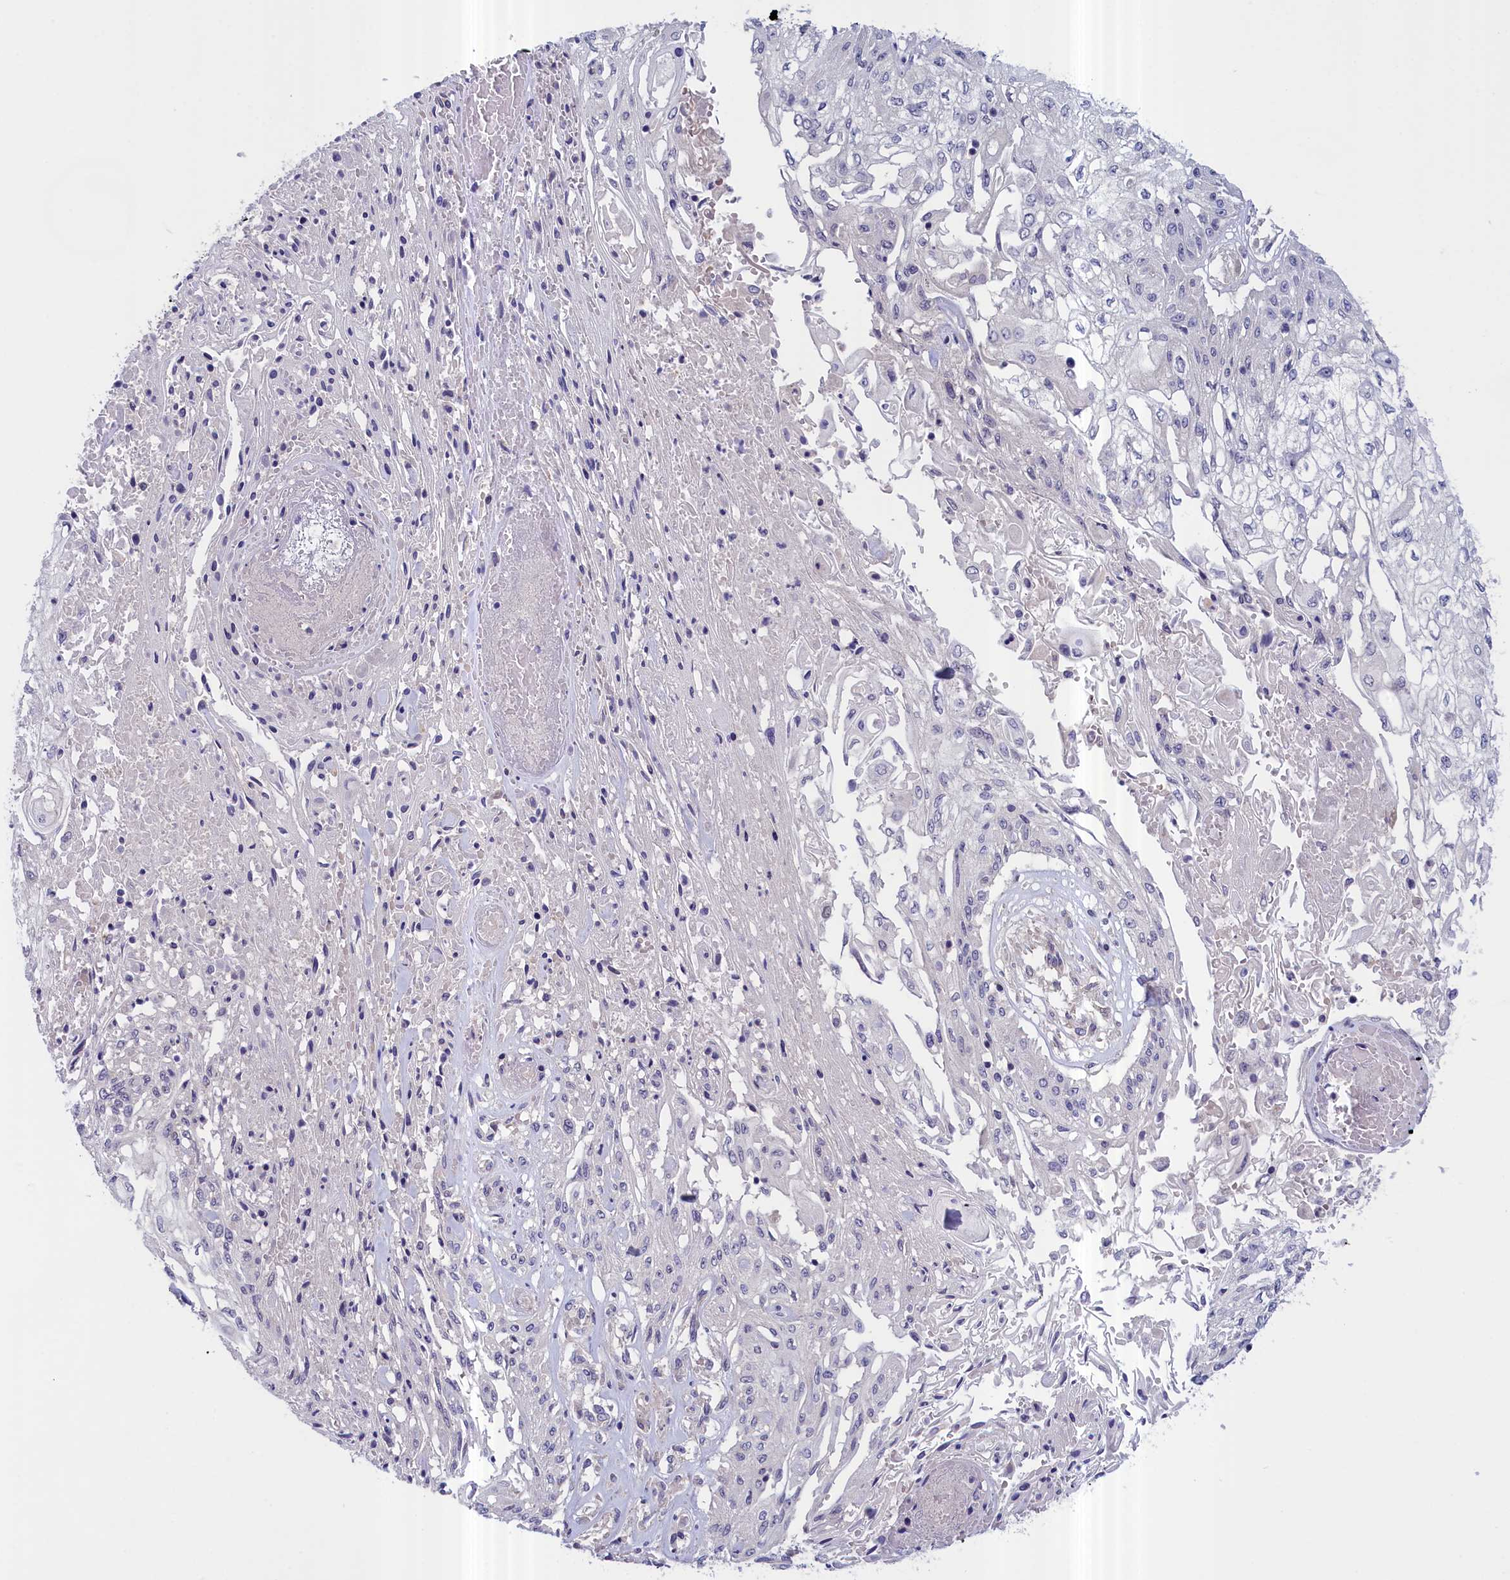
{"staining": {"intensity": "negative", "quantity": "none", "location": "none"}, "tissue": "skin cancer", "cell_type": "Tumor cells", "image_type": "cancer", "snomed": [{"axis": "morphology", "description": "Squamous cell carcinoma, NOS"}, {"axis": "morphology", "description": "Squamous cell carcinoma, metastatic, NOS"}, {"axis": "topography", "description": "Skin"}, {"axis": "topography", "description": "Lymph node"}], "caption": "There is no significant staining in tumor cells of skin cancer (squamous cell carcinoma).", "gene": "IGFALS", "patient": {"sex": "male", "age": 75}}